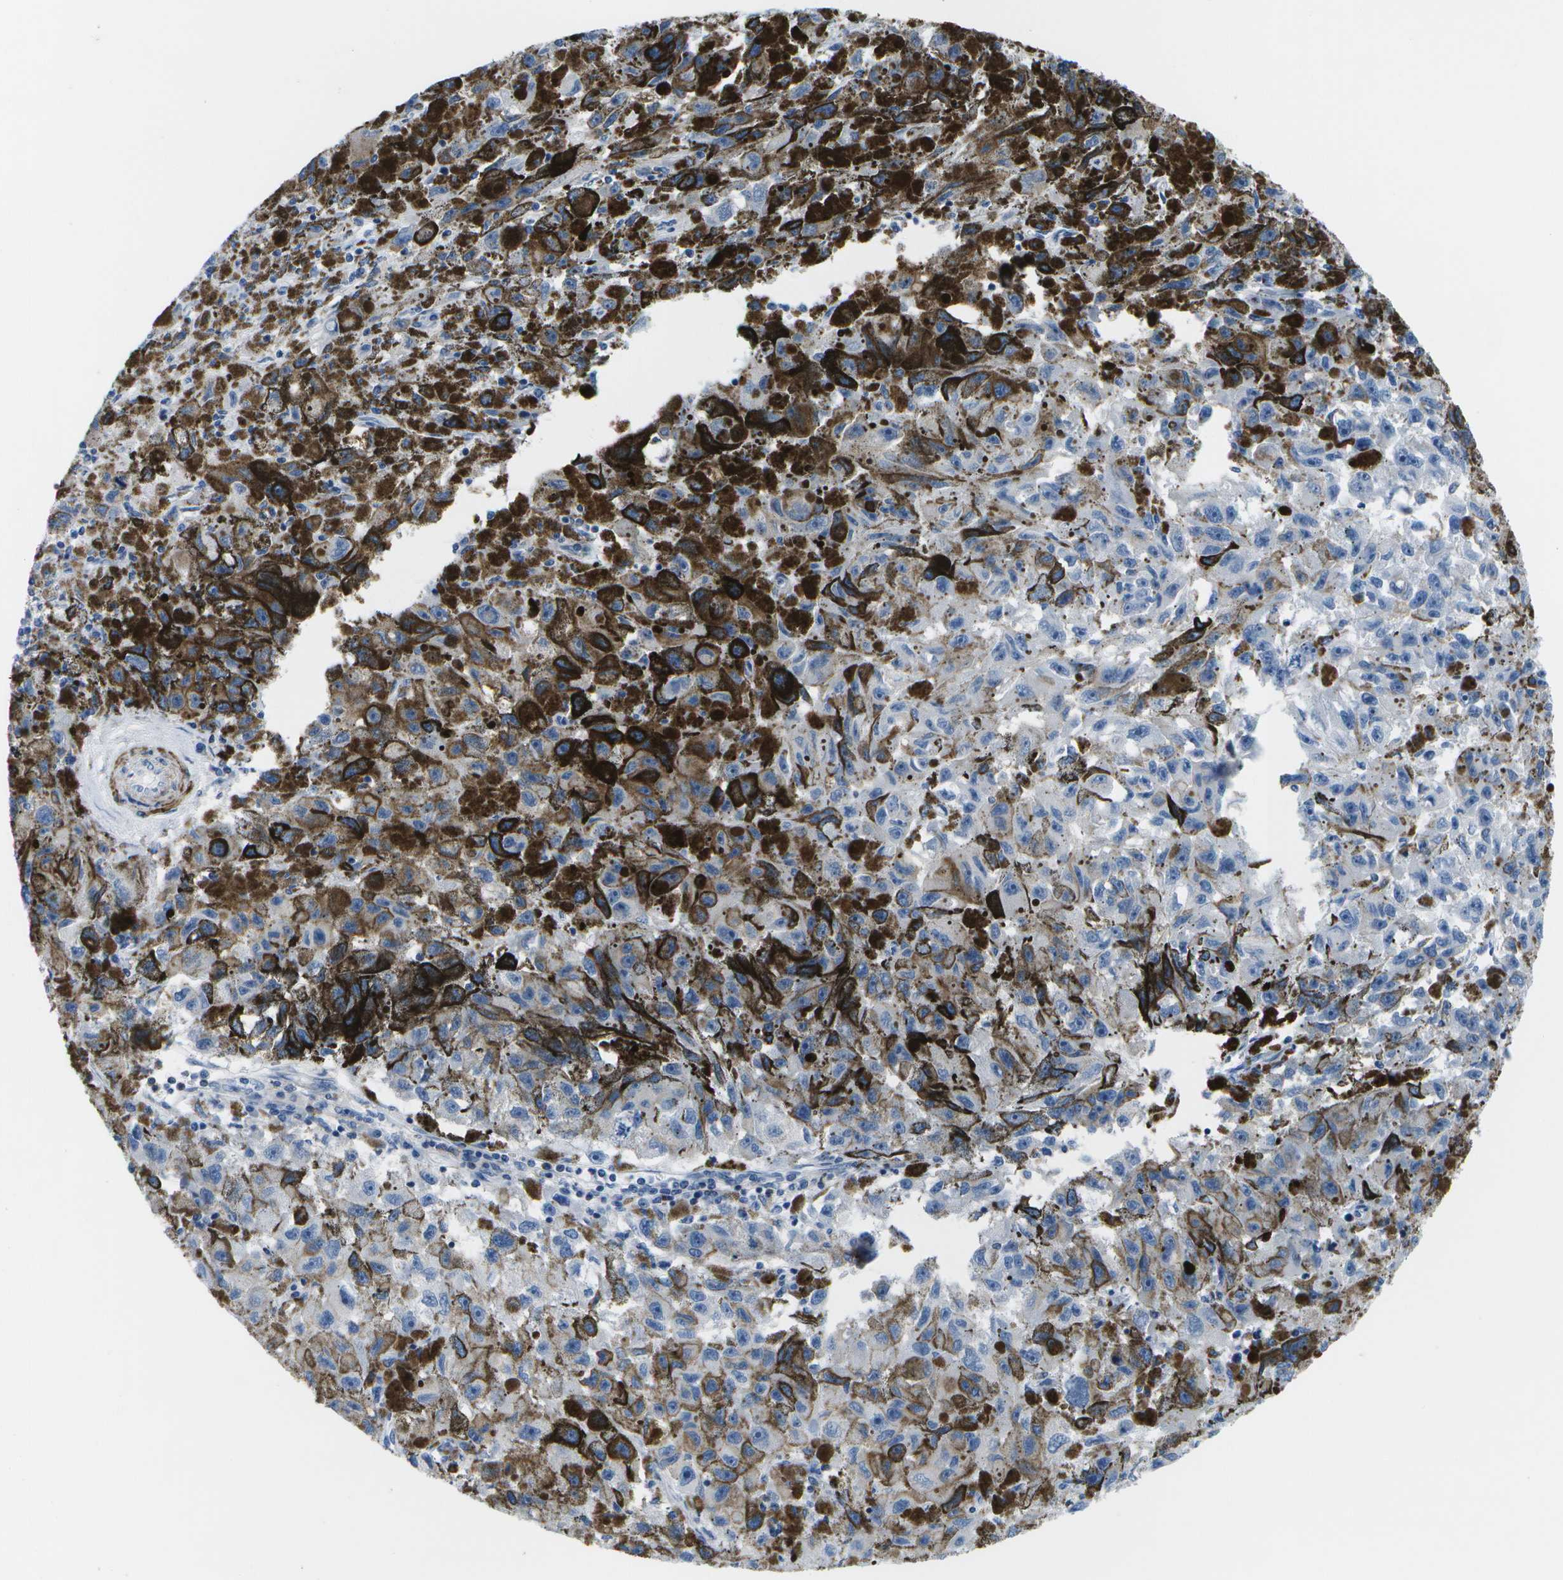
{"staining": {"intensity": "negative", "quantity": "none", "location": "none"}, "tissue": "melanoma", "cell_type": "Tumor cells", "image_type": "cancer", "snomed": [{"axis": "morphology", "description": "Malignant melanoma, NOS"}, {"axis": "topography", "description": "Skin"}], "caption": "High power microscopy photomicrograph of an immunohistochemistry photomicrograph of melanoma, revealing no significant positivity in tumor cells.", "gene": "ADGRG6", "patient": {"sex": "female", "age": 104}}